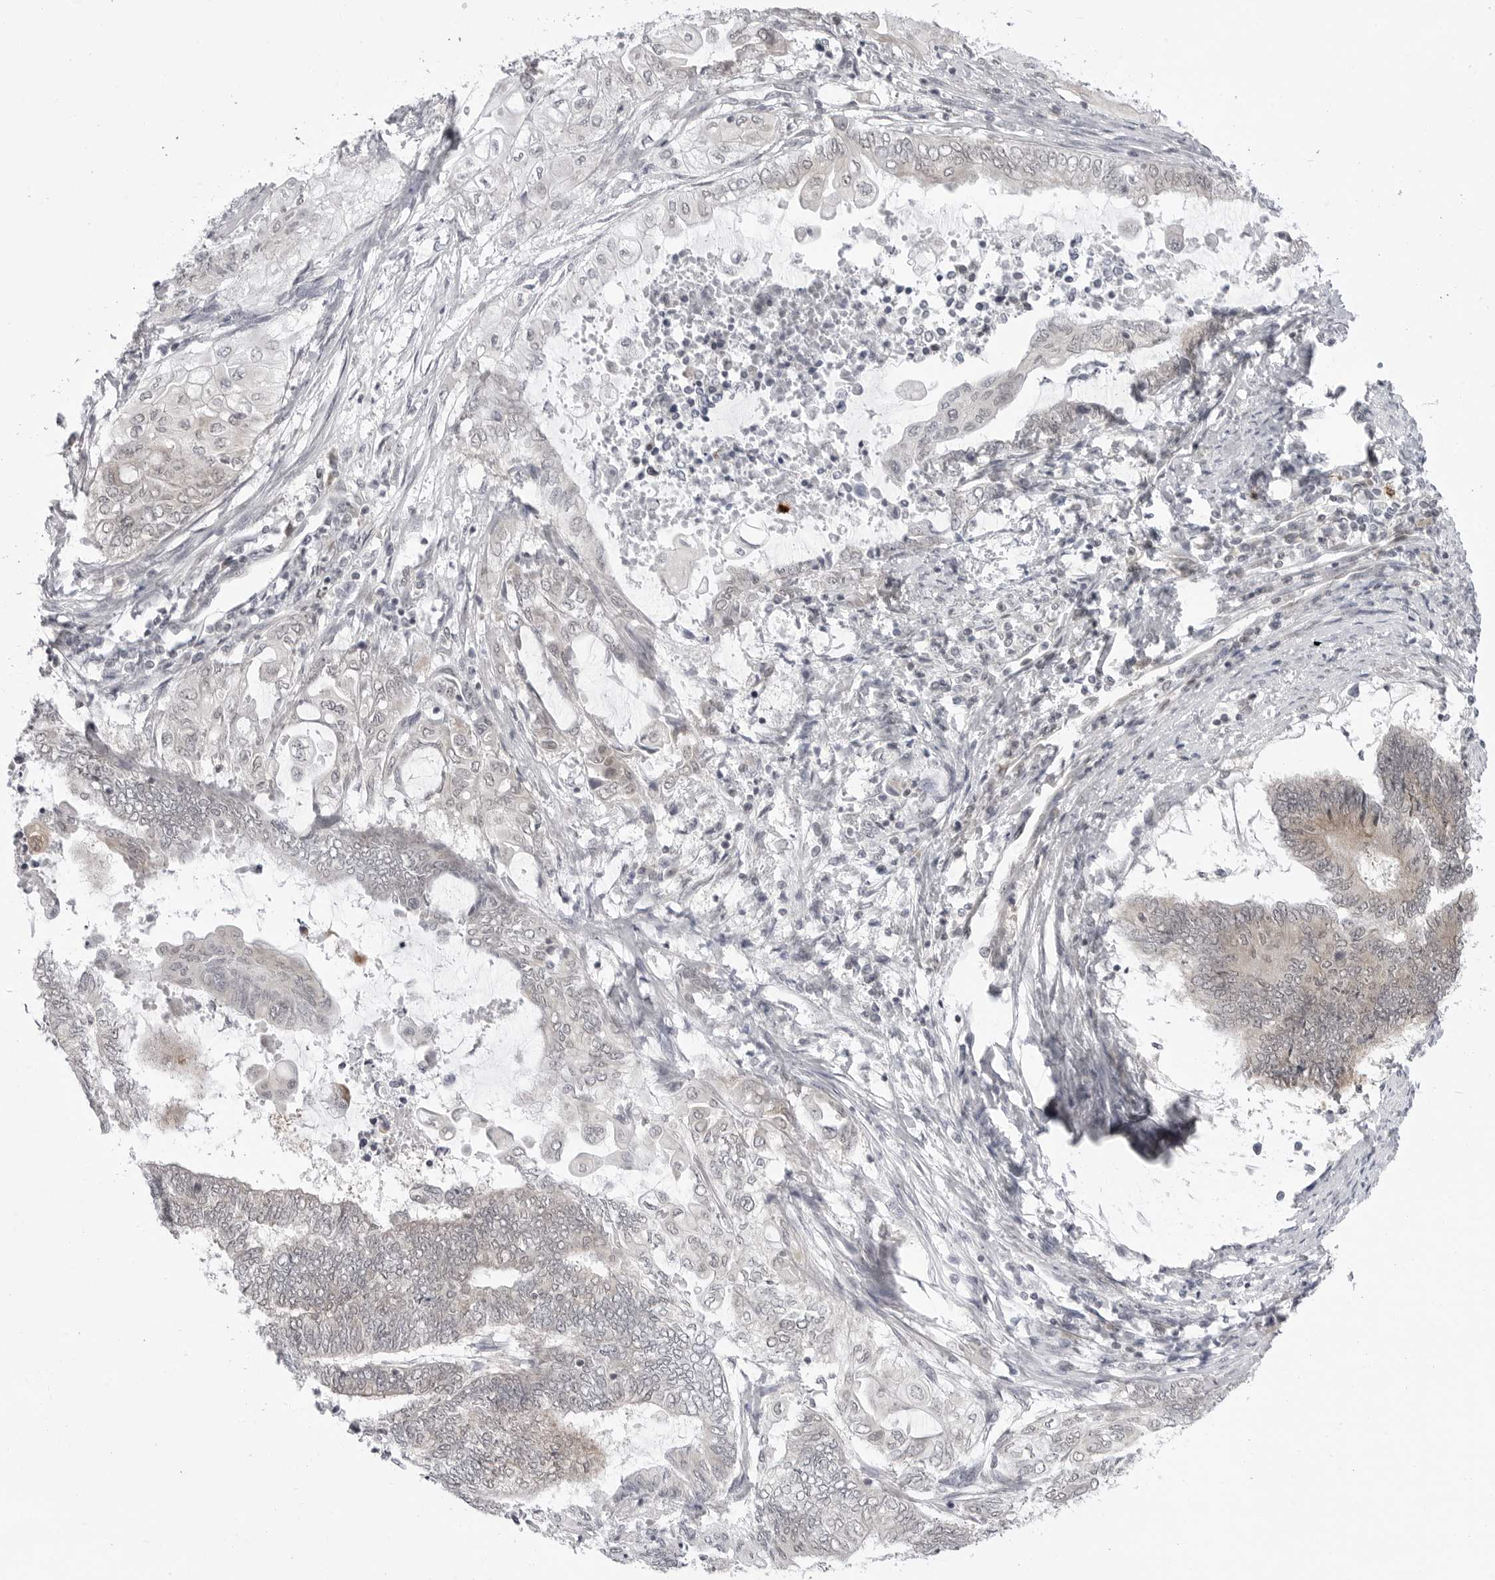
{"staining": {"intensity": "negative", "quantity": "none", "location": "none"}, "tissue": "endometrial cancer", "cell_type": "Tumor cells", "image_type": "cancer", "snomed": [{"axis": "morphology", "description": "Adenocarcinoma, NOS"}, {"axis": "topography", "description": "Uterus"}, {"axis": "topography", "description": "Endometrium"}], "caption": "This is an IHC image of human endometrial adenocarcinoma. There is no staining in tumor cells.", "gene": "PPP2R5C", "patient": {"sex": "female", "age": 70}}